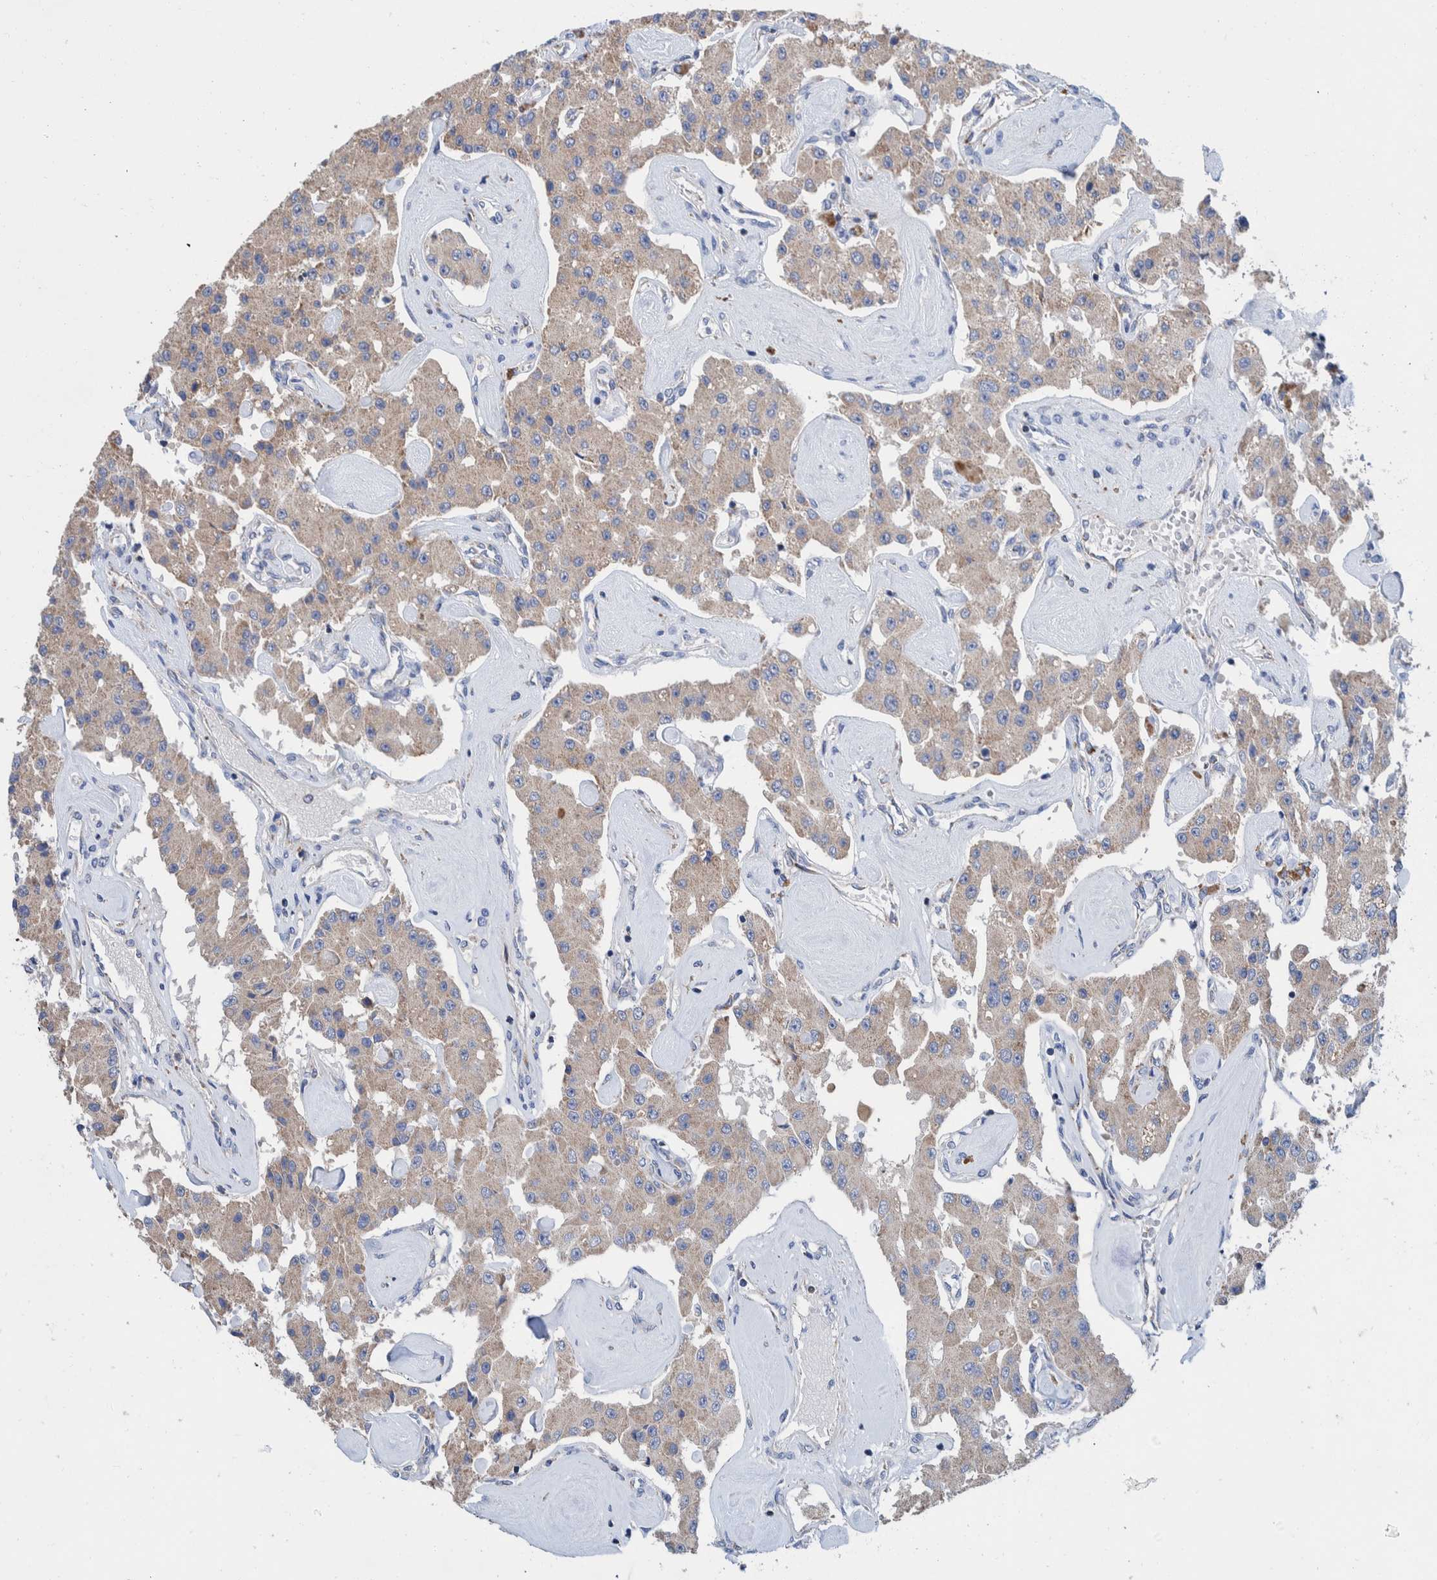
{"staining": {"intensity": "weak", "quantity": ">75%", "location": "cytoplasmic/membranous"}, "tissue": "carcinoid", "cell_type": "Tumor cells", "image_type": "cancer", "snomed": [{"axis": "morphology", "description": "Carcinoid, malignant, NOS"}, {"axis": "topography", "description": "Pancreas"}], "caption": "Human carcinoid stained with a brown dye displays weak cytoplasmic/membranous positive expression in about >75% of tumor cells.", "gene": "DECR1", "patient": {"sex": "male", "age": 41}}